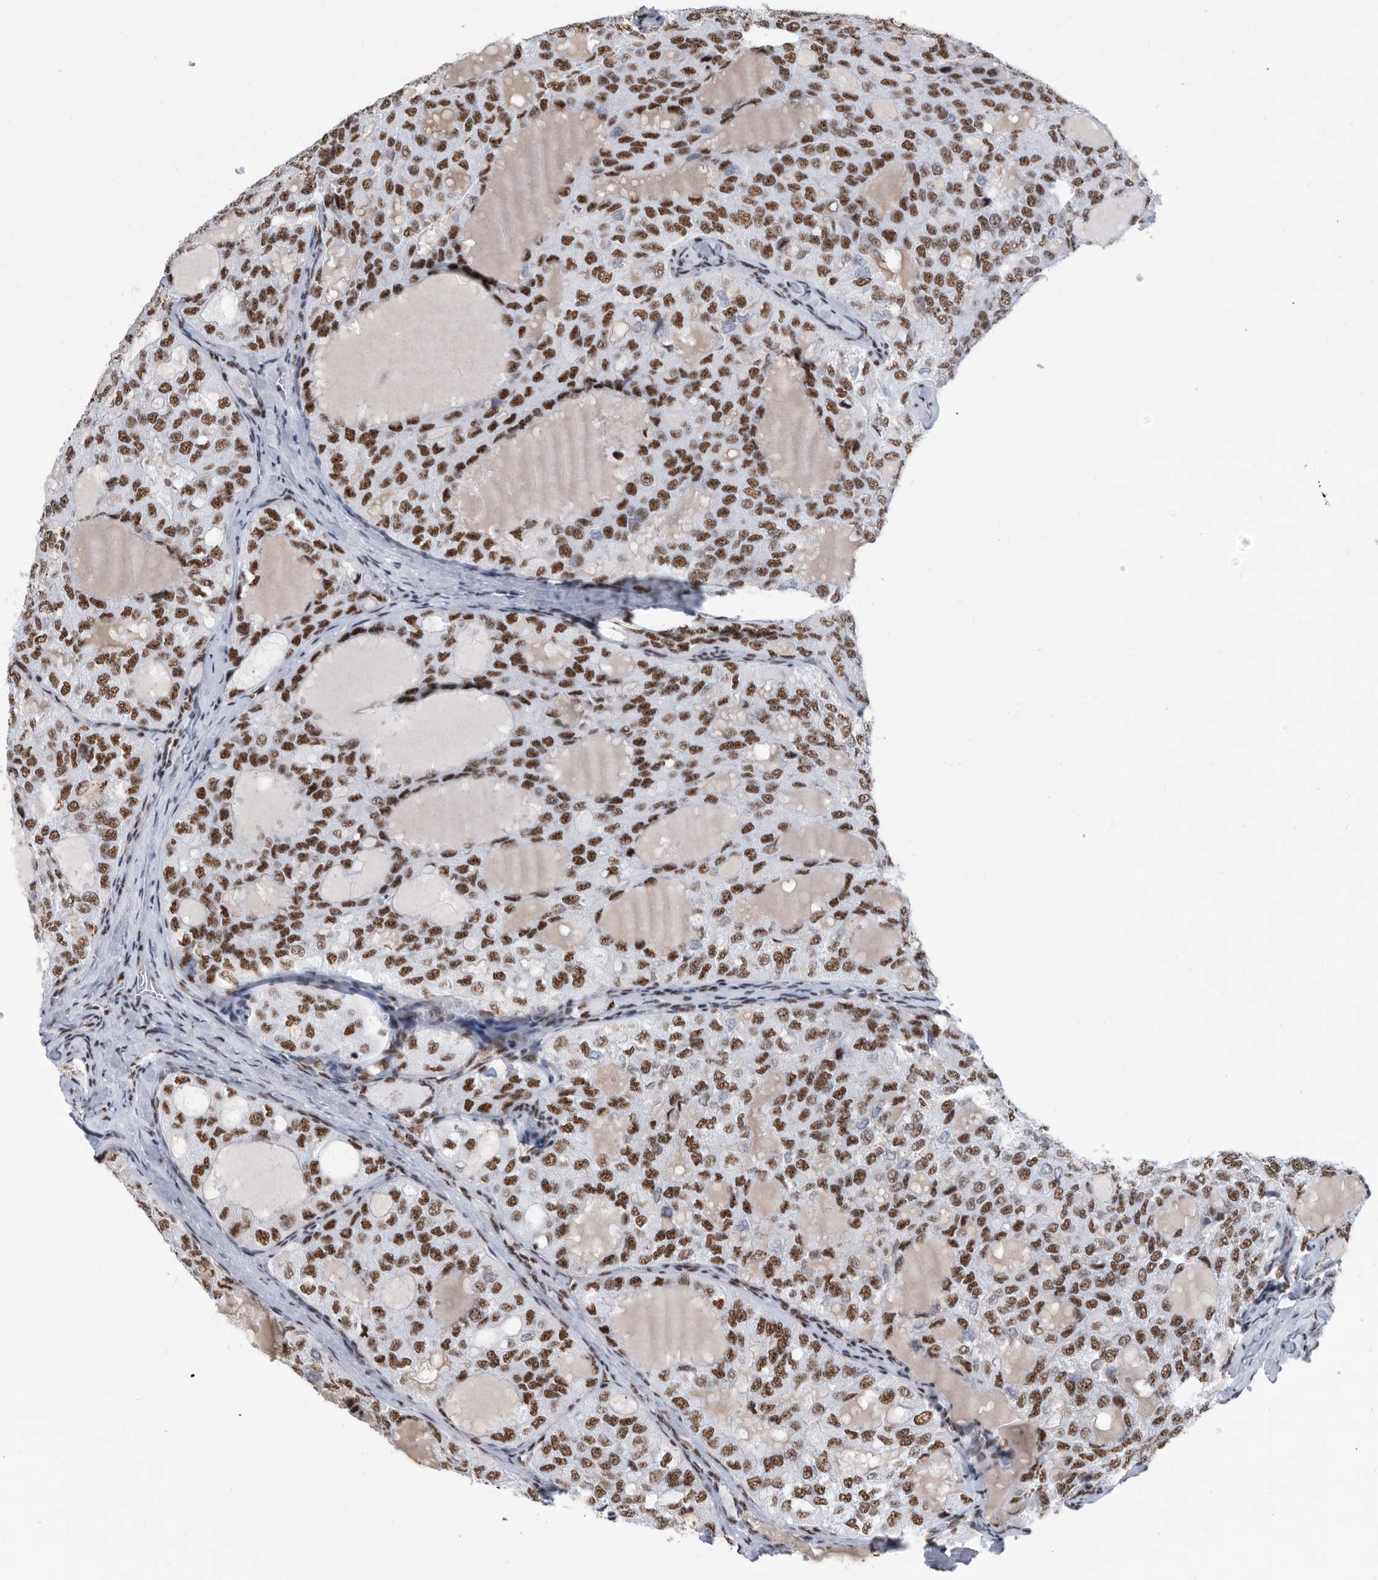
{"staining": {"intensity": "strong", "quantity": "25%-75%", "location": "nuclear"}, "tissue": "thyroid cancer", "cell_type": "Tumor cells", "image_type": "cancer", "snomed": [{"axis": "morphology", "description": "Follicular adenoma carcinoma, NOS"}, {"axis": "topography", "description": "Thyroid gland"}], "caption": "High-power microscopy captured an immunohistochemistry (IHC) photomicrograph of thyroid cancer (follicular adenoma carcinoma), revealing strong nuclear staining in about 25%-75% of tumor cells.", "gene": "SF3A1", "patient": {"sex": "male", "age": 75}}